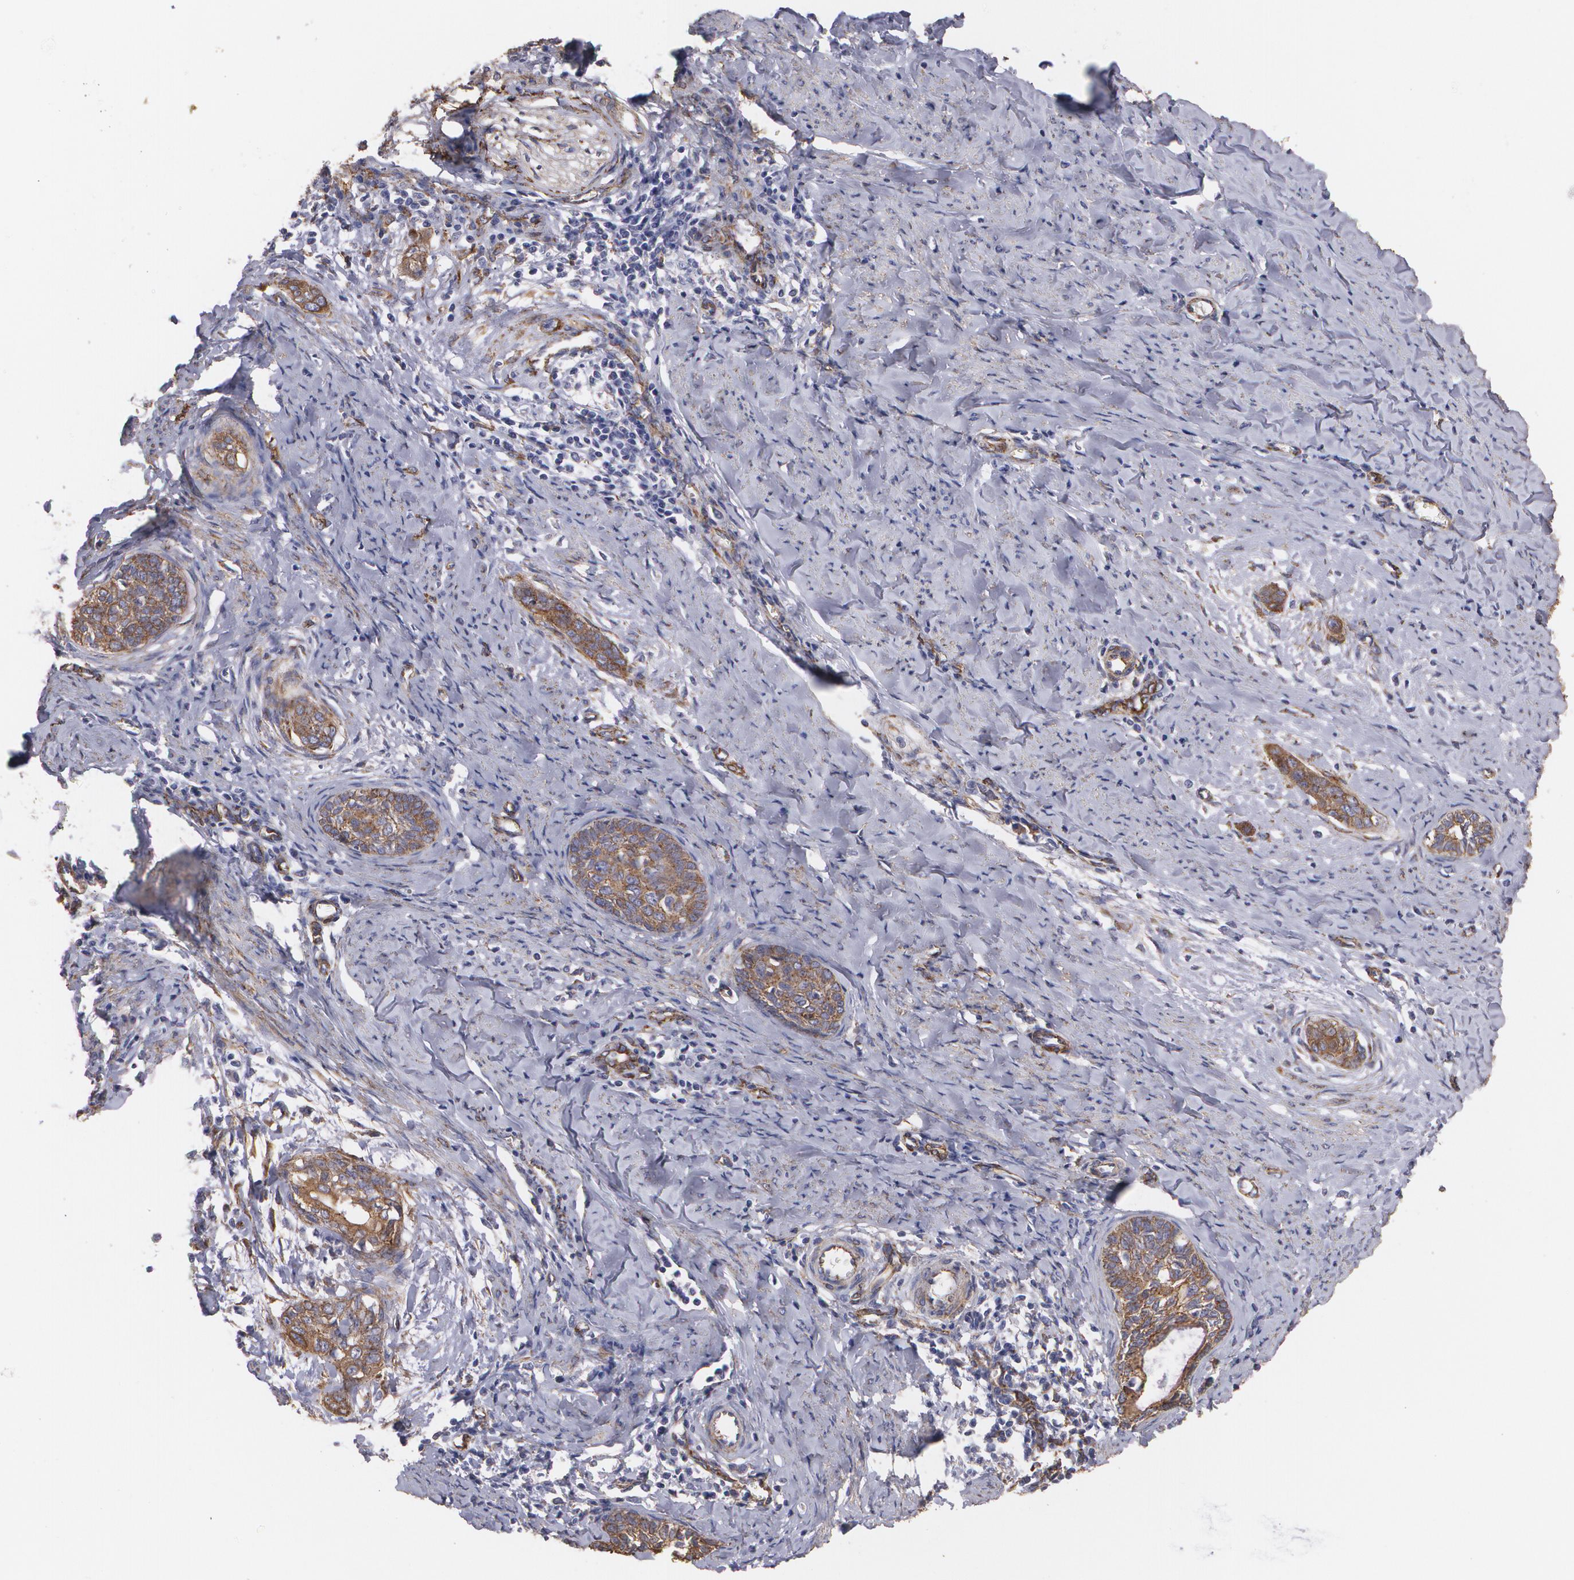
{"staining": {"intensity": "moderate", "quantity": ">75%", "location": "cytoplasmic/membranous"}, "tissue": "cervical cancer", "cell_type": "Tumor cells", "image_type": "cancer", "snomed": [{"axis": "morphology", "description": "Squamous cell carcinoma, NOS"}, {"axis": "topography", "description": "Cervix"}], "caption": "A histopathology image of human cervical squamous cell carcinoma stained for a protein demonstrates moderate cytoplasmic/membranous brown staining in tumor cells. (IHC, brightfield microscopy, high magnification).", "gene": "TJP1", "patient": {"sex": "female", "age": 33}}